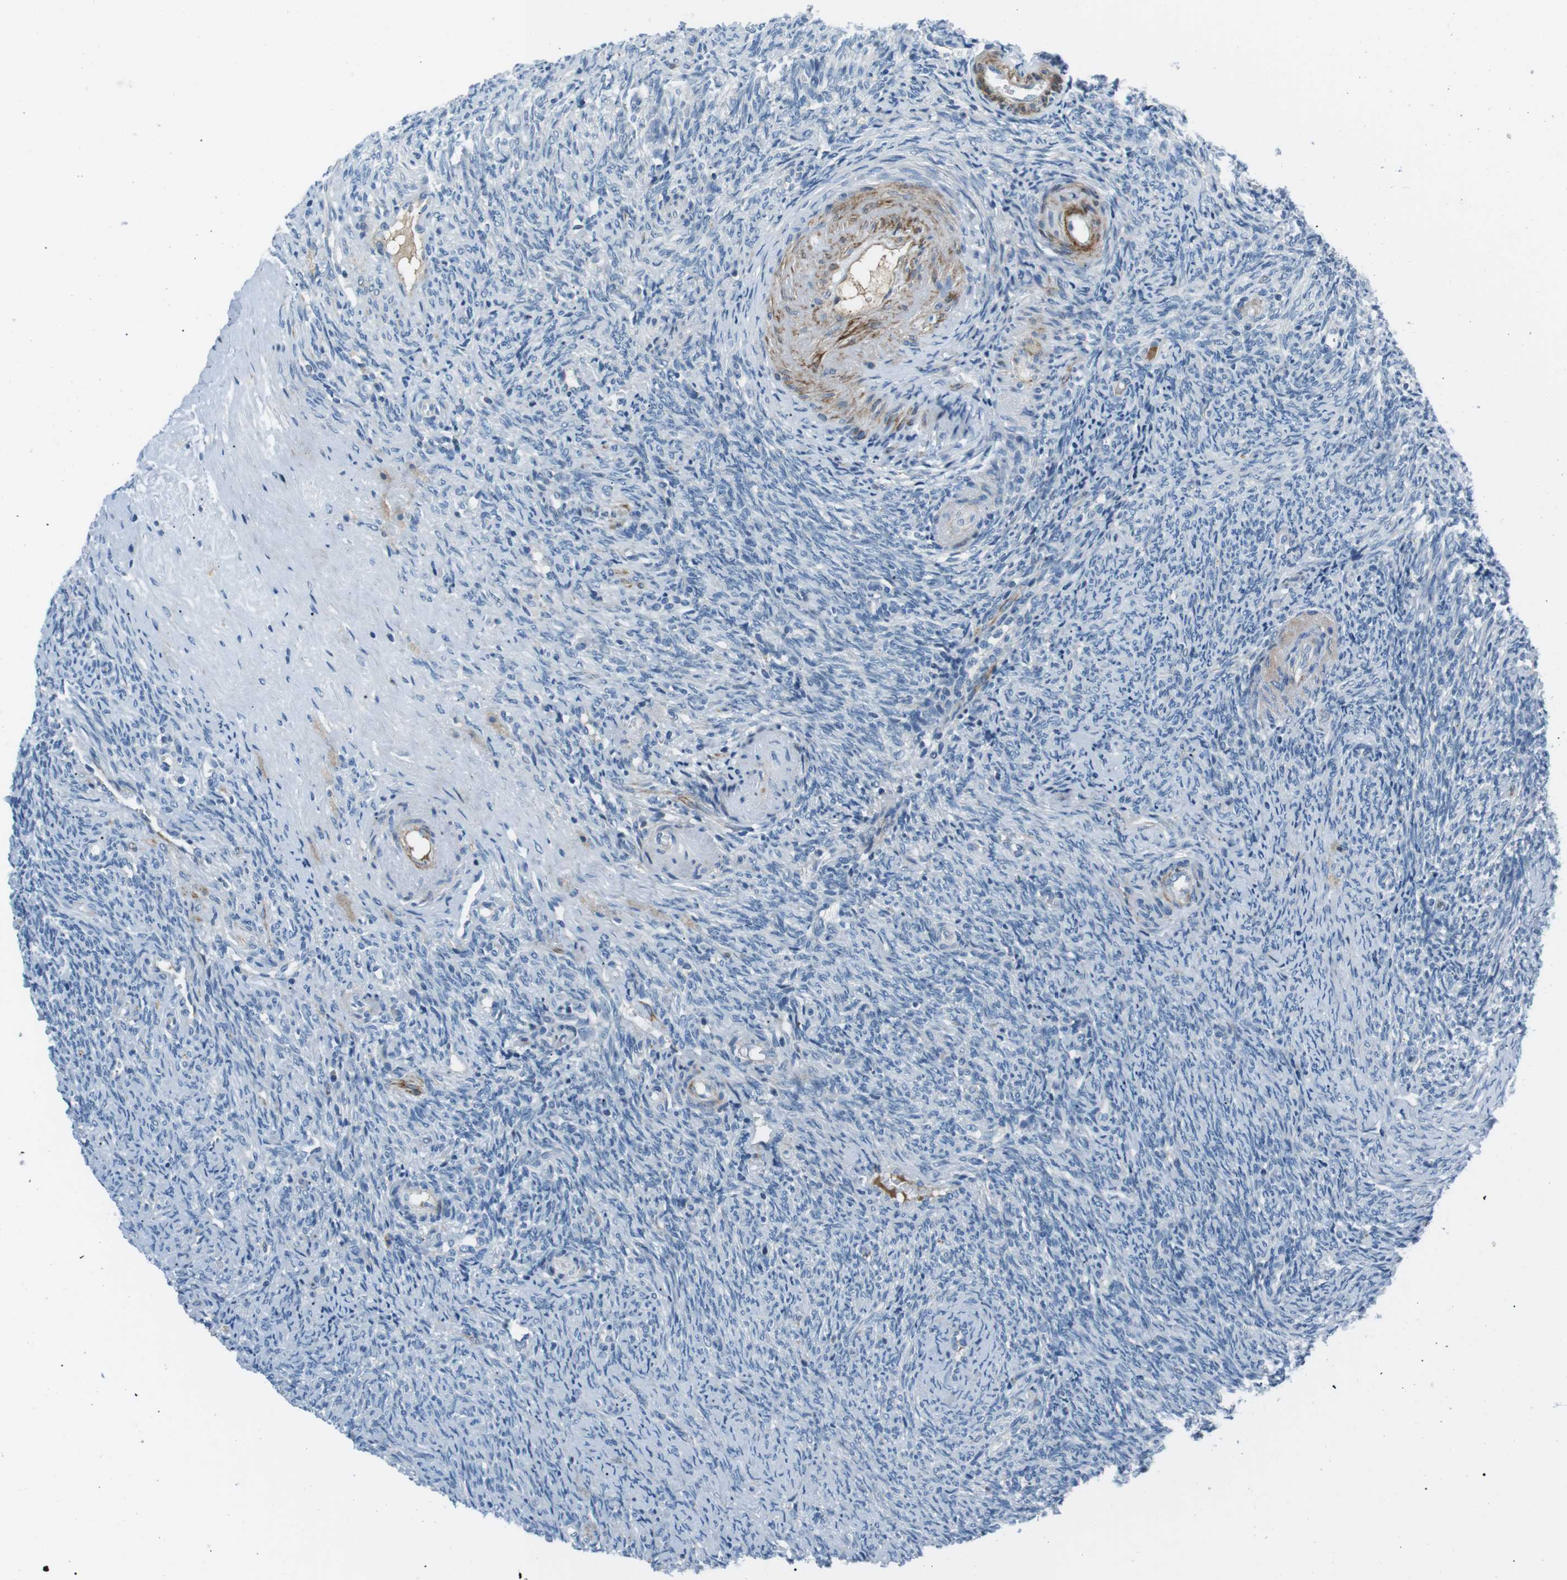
{"staining": {"intensity": "negative", "quantity": "none", "location": "none"}, "tissue": "ovary", "cell_type": "Ovarian stroma cells", "image_type": "normal", "snomed": [{"axis": "morphology", "description": "Normal tissue, NOS"}, {"axis": "topography", "description": "Ovary"}], "caption": "Histopathology image shows no significant protein positivity in ovarian stroma cells of normal ovary. (Stains: DAB immunohistochemistry with hematoxylin counter stain, Microscopy: brightfield microscopy at high magnification).", "gene": "ARVCF", "patient": {"sex": "female", "age": 41}}